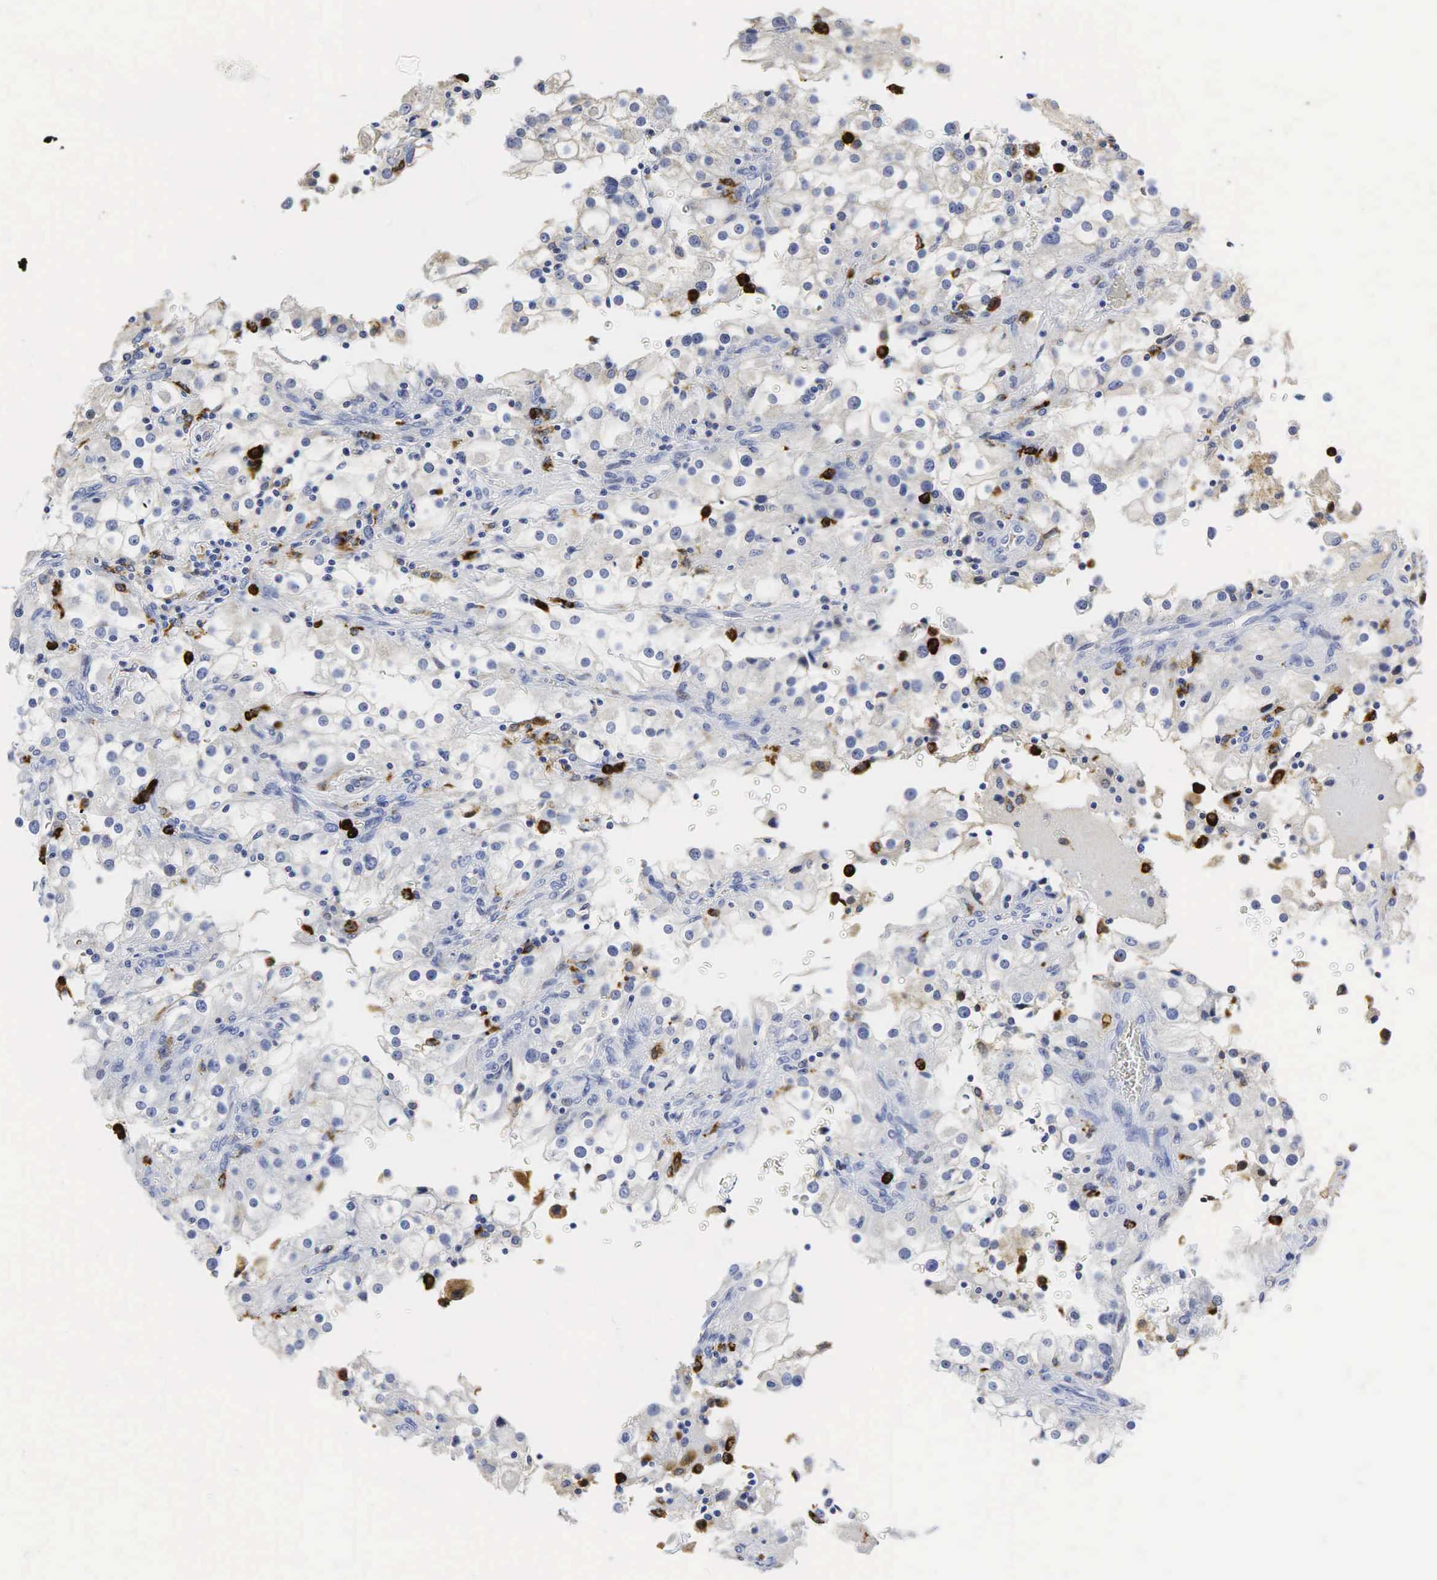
{"staining": {"intensity": "negative", "quantity": "none", "location": "none"}, "tissue": "renal cancer", "cell_type": "Tumor cells", "image_type": "cancer", "snomed": [{"axis": "morphology", "description": "Adenocarcinoma, NOS"}, {"axis": "topography", "description": "Kidney"}], "caption": "Tumor cells are negative for brown protein staining in renal cancer. (DAB immunohistochemistry (IHC), high magnification).", "gene": "LYZ", "patient": {"sex": "female", "age": 52}}